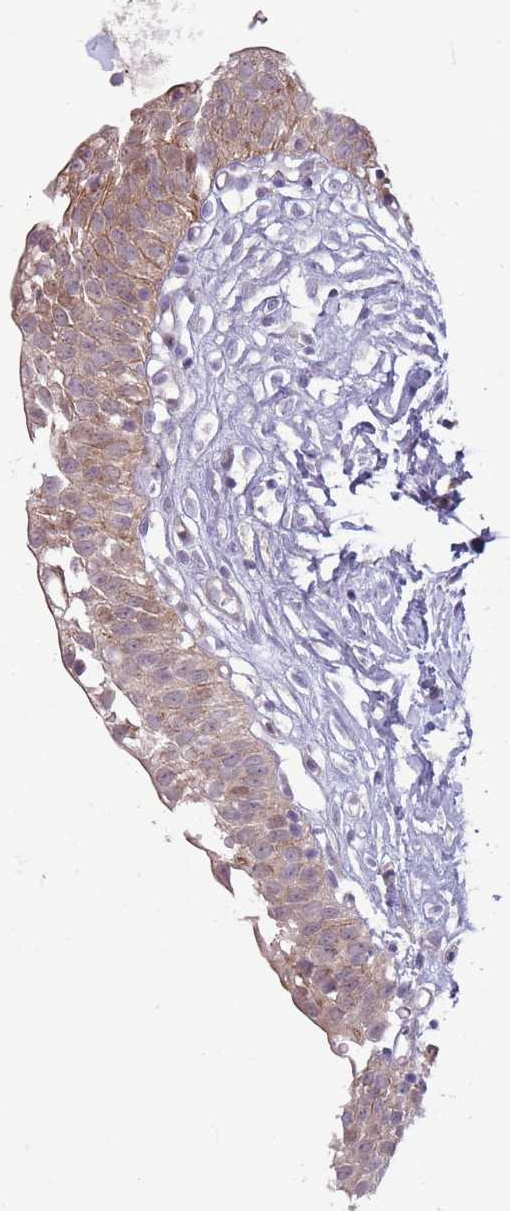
{"staining": {"intensity": "moderate", "quantity": ">75%", "location": "cytoplasmic/membranous,nuclear"}, "tissue": "urinary bladder", "cell_type": "Urothelial cells", "image_type": "normal", "snomed": [{"axis": "morphology", "description": "Normal tissue, NOS"}, {"axis": "topography", "description": "Urinary bladder"}], "caption": "This micrograph exhibits immunohistochemistry (IHC) staining of benign urinary bladder, with medium moderate cytoplasmic/membranous,nuclear expression in about >75% of urothelial cells.", "gene": "CCDC150", "patient": {"sex": "male", "age": 51}}